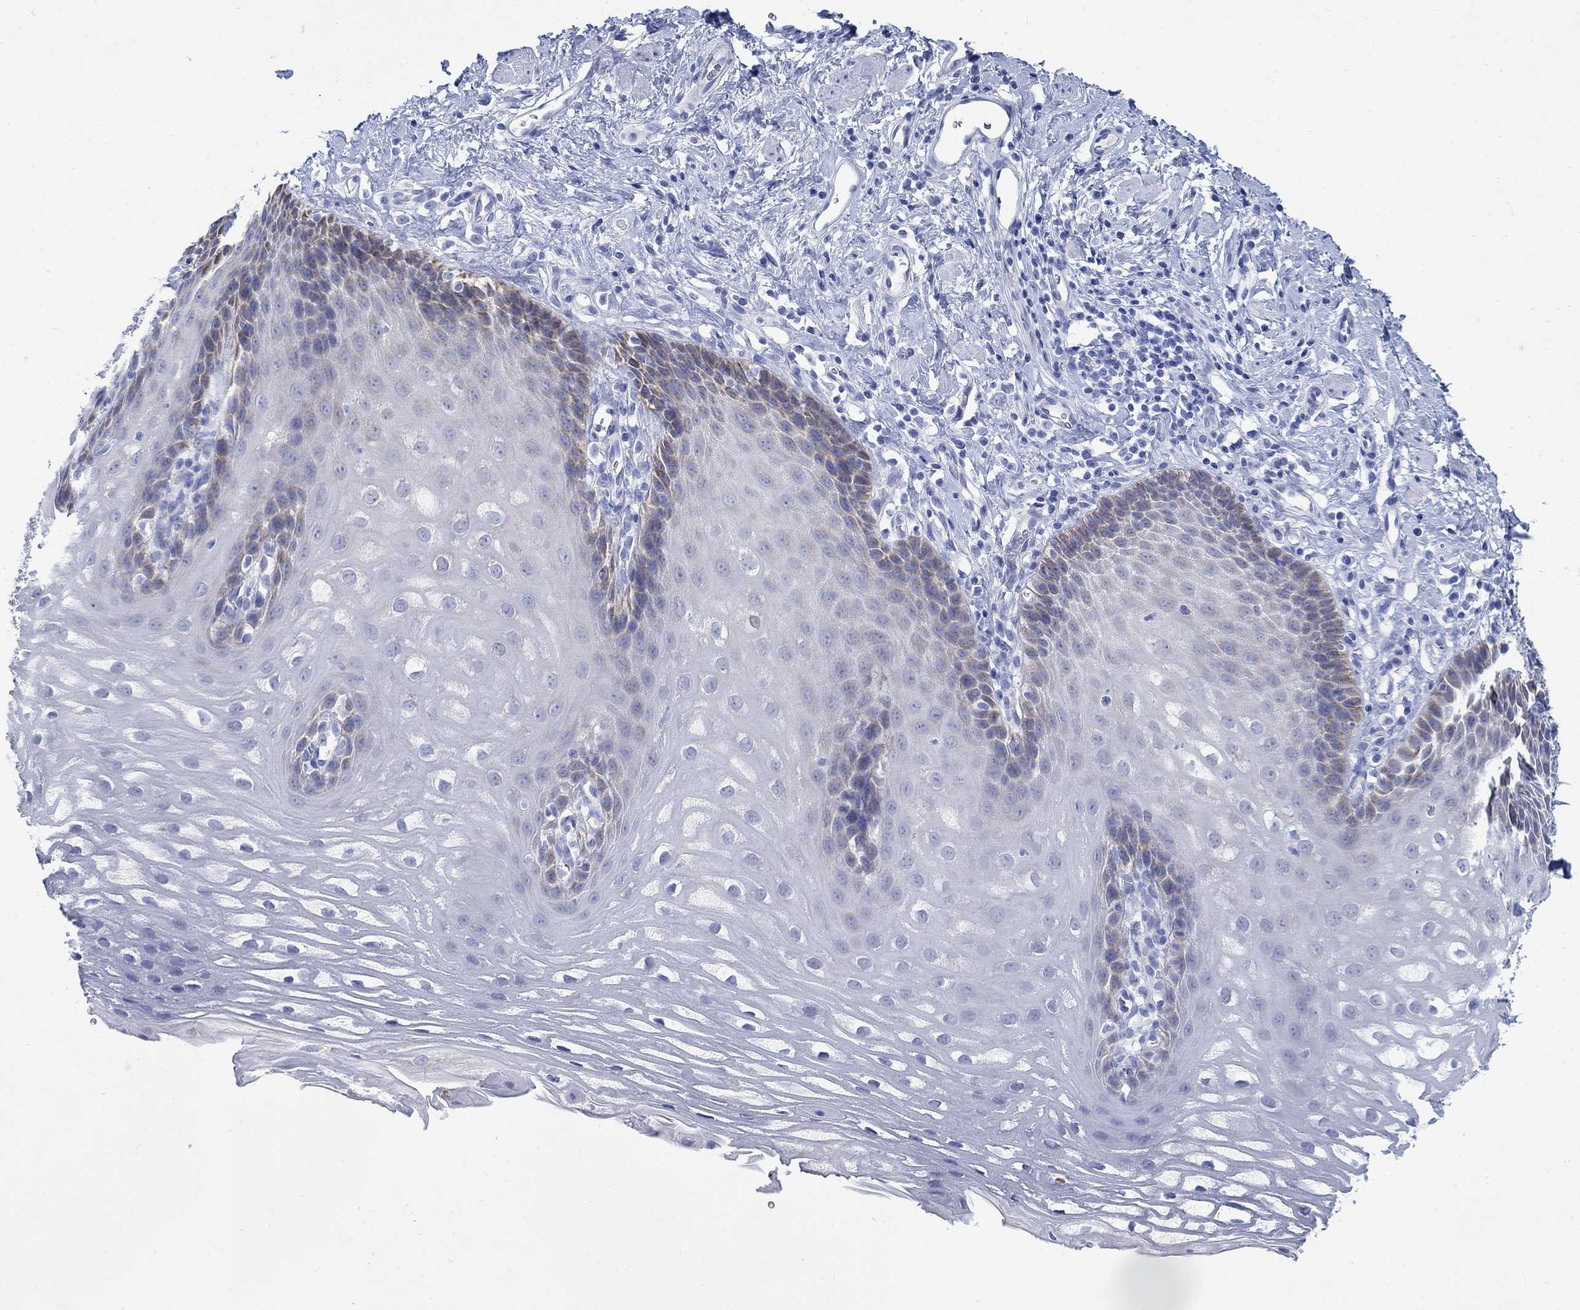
{"staining": {"intensity": "moderate", "quantity": "<25%", "location": "cytoplasmic/membranous"}, "tissue": "esophagus", "cell_type": "Squamous epithelial cells", "image_type": "normal", "snomed": [{"axis": "morphology", "description": "Normal tissue, NOS"}, {"axis": "topography", "description": "Esophagus"}], "caption": "The image reveals immunohistochemical staining of unremarkable esophagus. There is moderate cytoplasmic/membranous expression is seen in about <25% of squamous epithelial cells.", "gene": "ZDHHC14", "patient": {"sex": "male", "age": 64}}